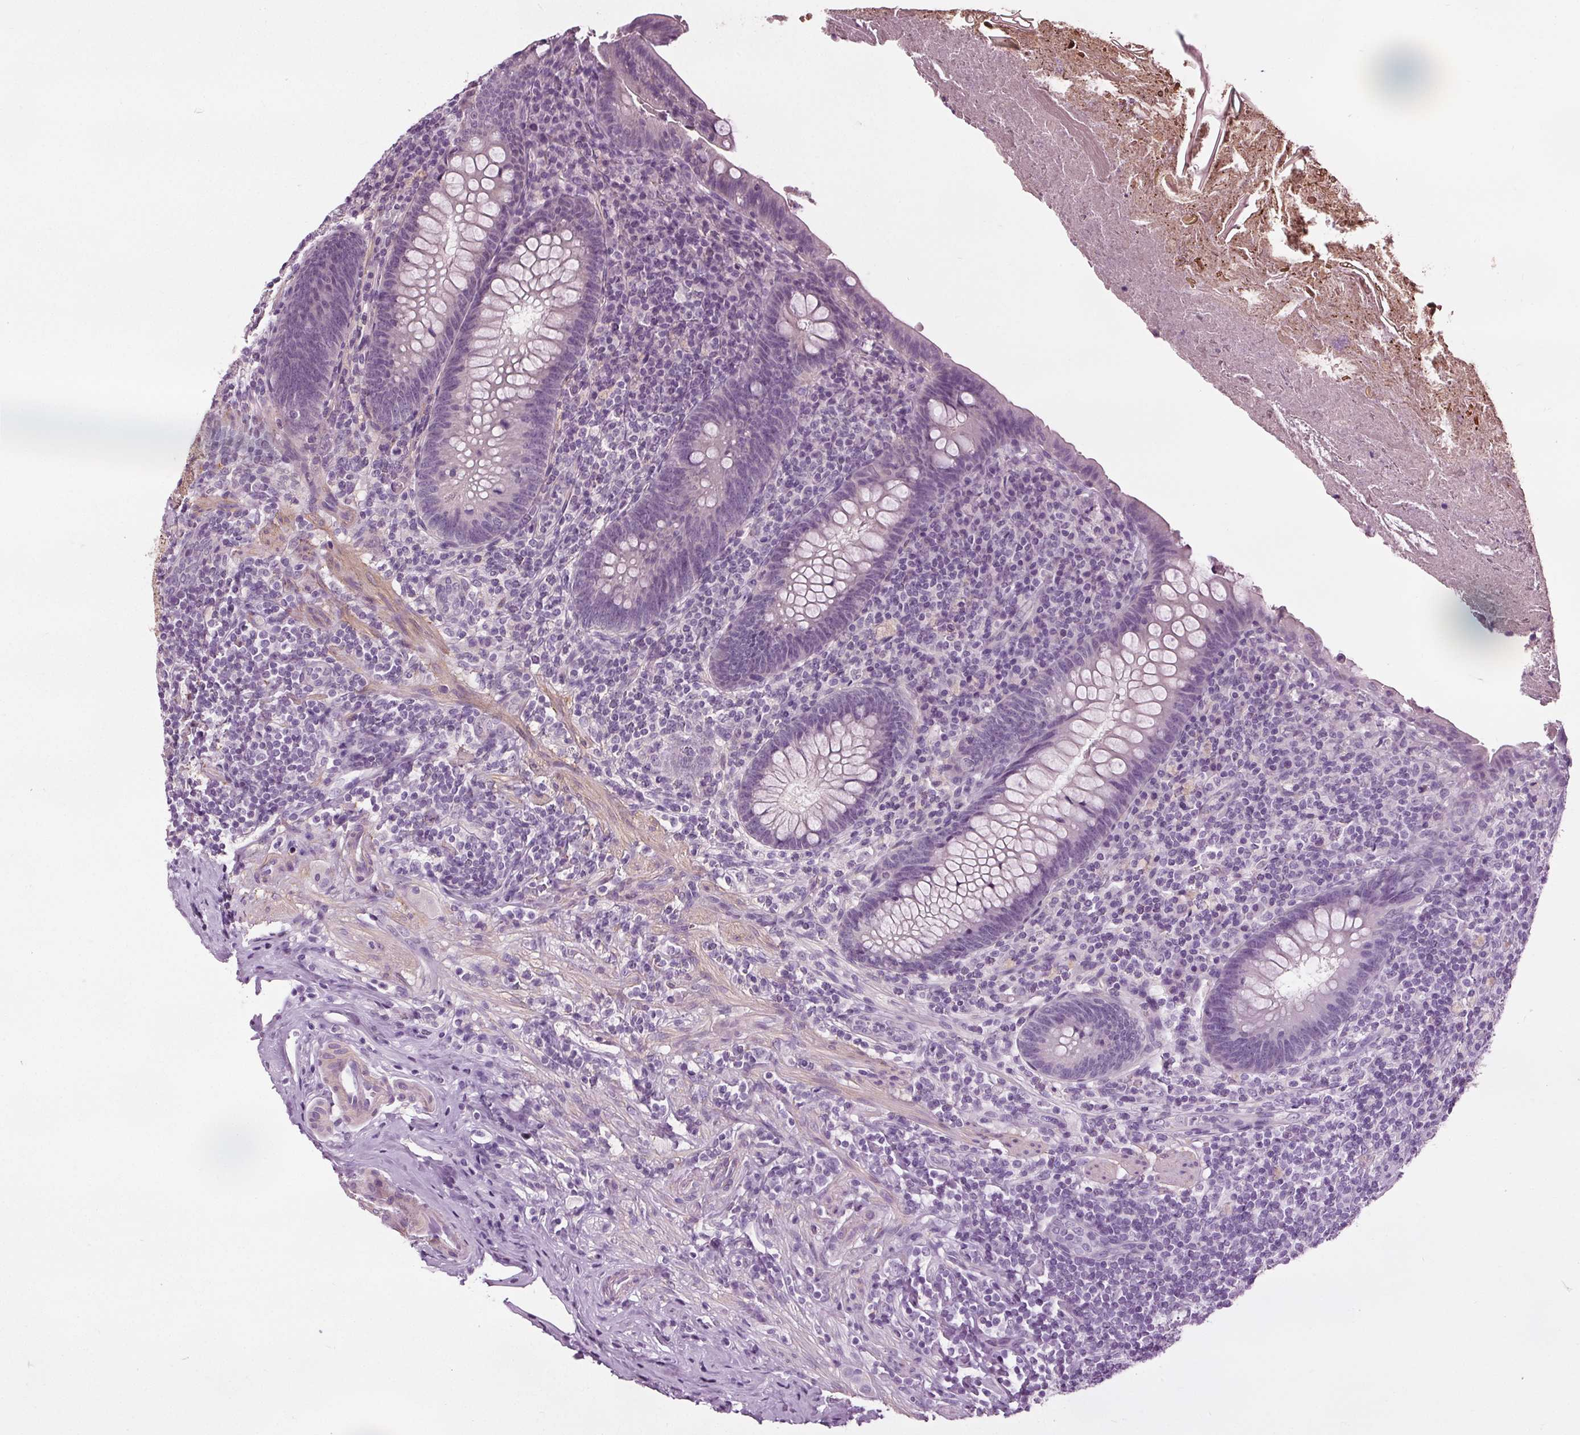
{"staining": {"intensity": "negative", "quantity": "none", "location": "none"}, "tissue": "appendix", "cell_type": "Glandular cells", "image_type": "normal", "snomed": [{"axis": "morphology", "description": "Normal tissue, NOS"}, {"axis": "topography", "description": "Appendix"}], "caption": "A high-resolution photomicrograph shows IHC staining of unremarkable appendix, which shows no significant expression in glandular cells.", "gene": "RASA1", "patient": {"sex": "male", "age": 47}}